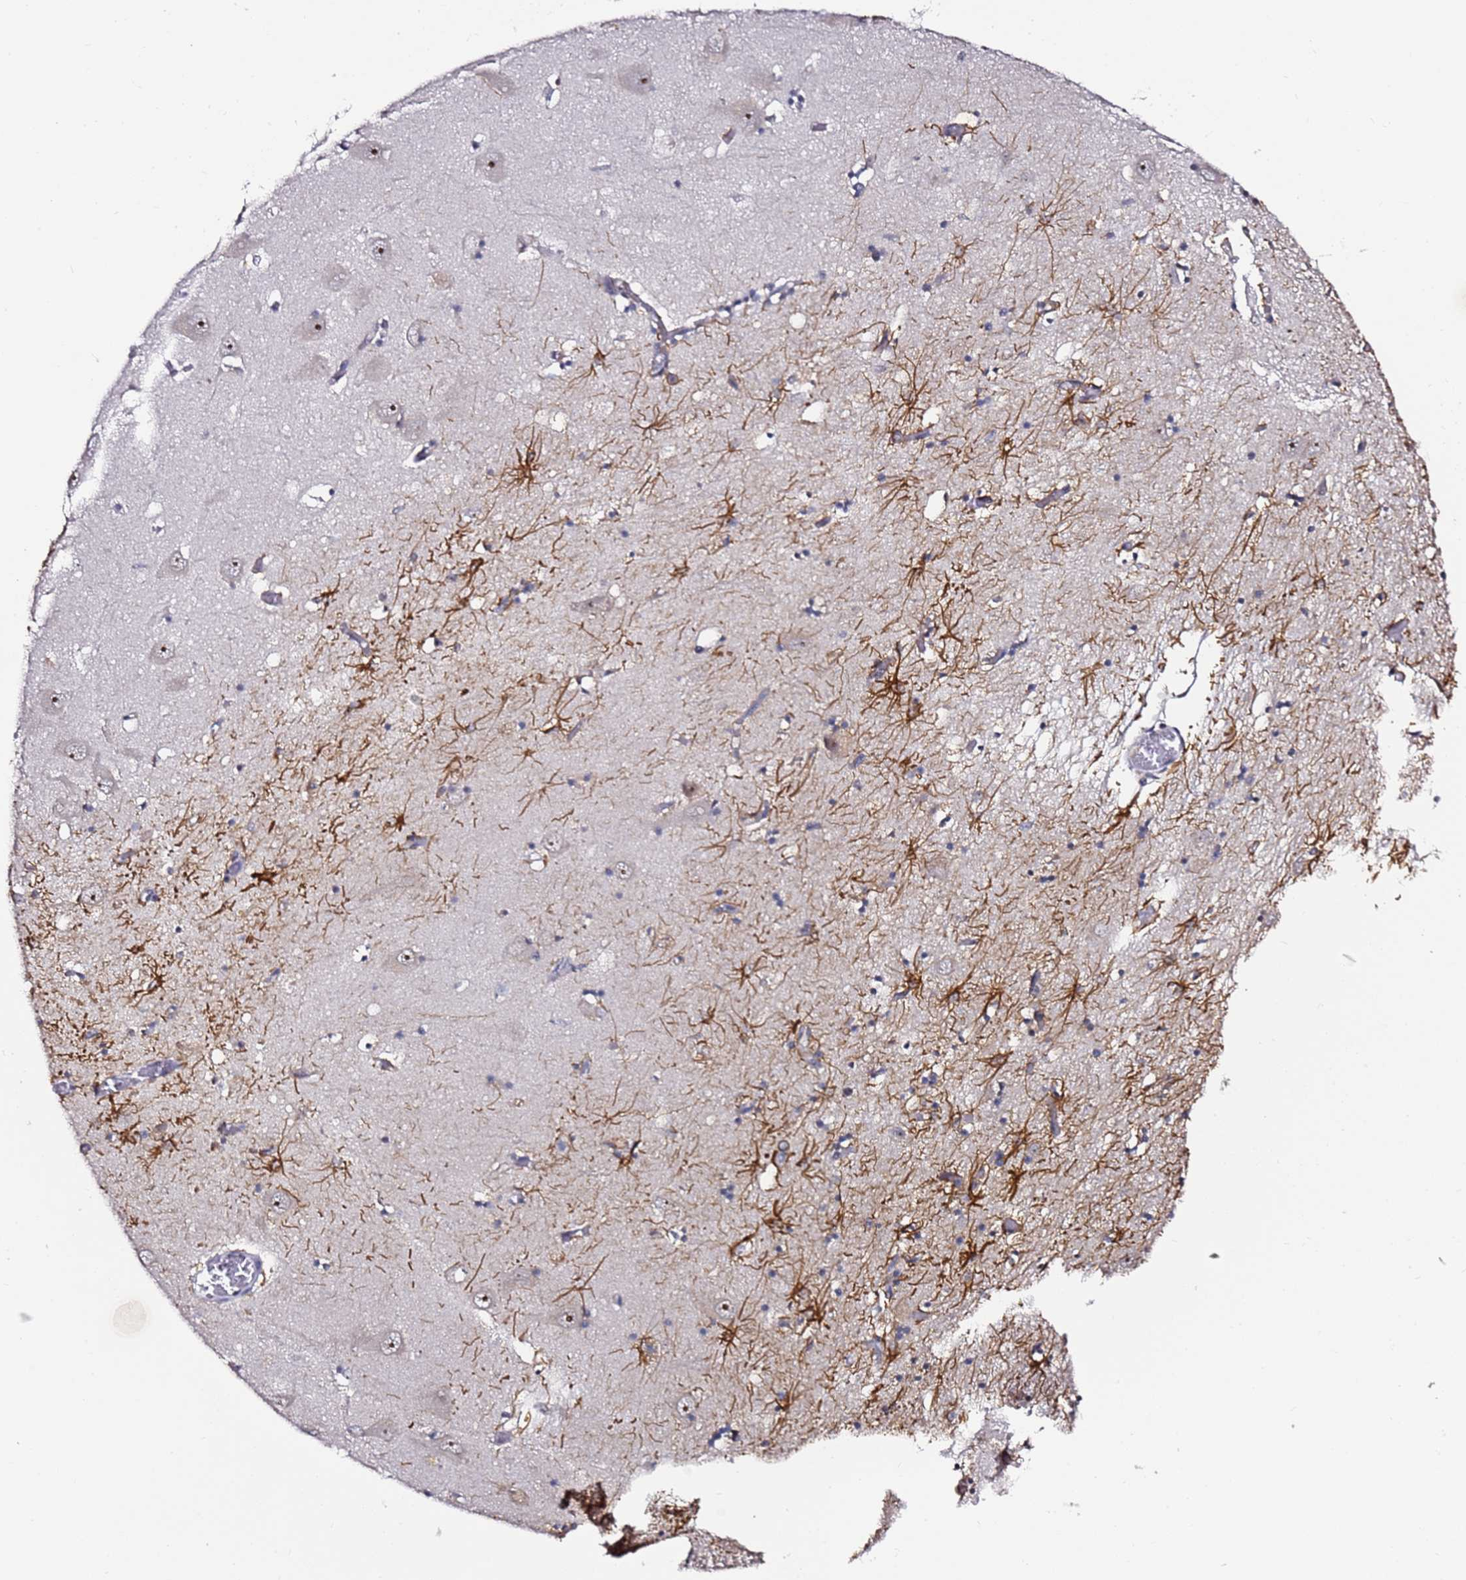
{"staining": {"intensity": "moderate", "quantity": "<25%", "location": "cytoplasmic/membranous"}, "tissue": "hippocampus", "cell_type": "Glial cells", "image_type": "normal", "snomed": [{"axis": "morphology", "description": "Normal tissue, NOS"}, {"axis": "topography", "description": "Hippocampus"}], "caption": "IHC (DAB (3,3'-diaminobenzidine)) staining of unremarkable hippocampus demonstrates moderate cytoplasmic/membranous protein staining in about <25% of glial cells. (Brightfield microscopy of DAB IHC at high magnification).", "gene": "FCF1", "patient": {"sex": "male", "age": 70}}